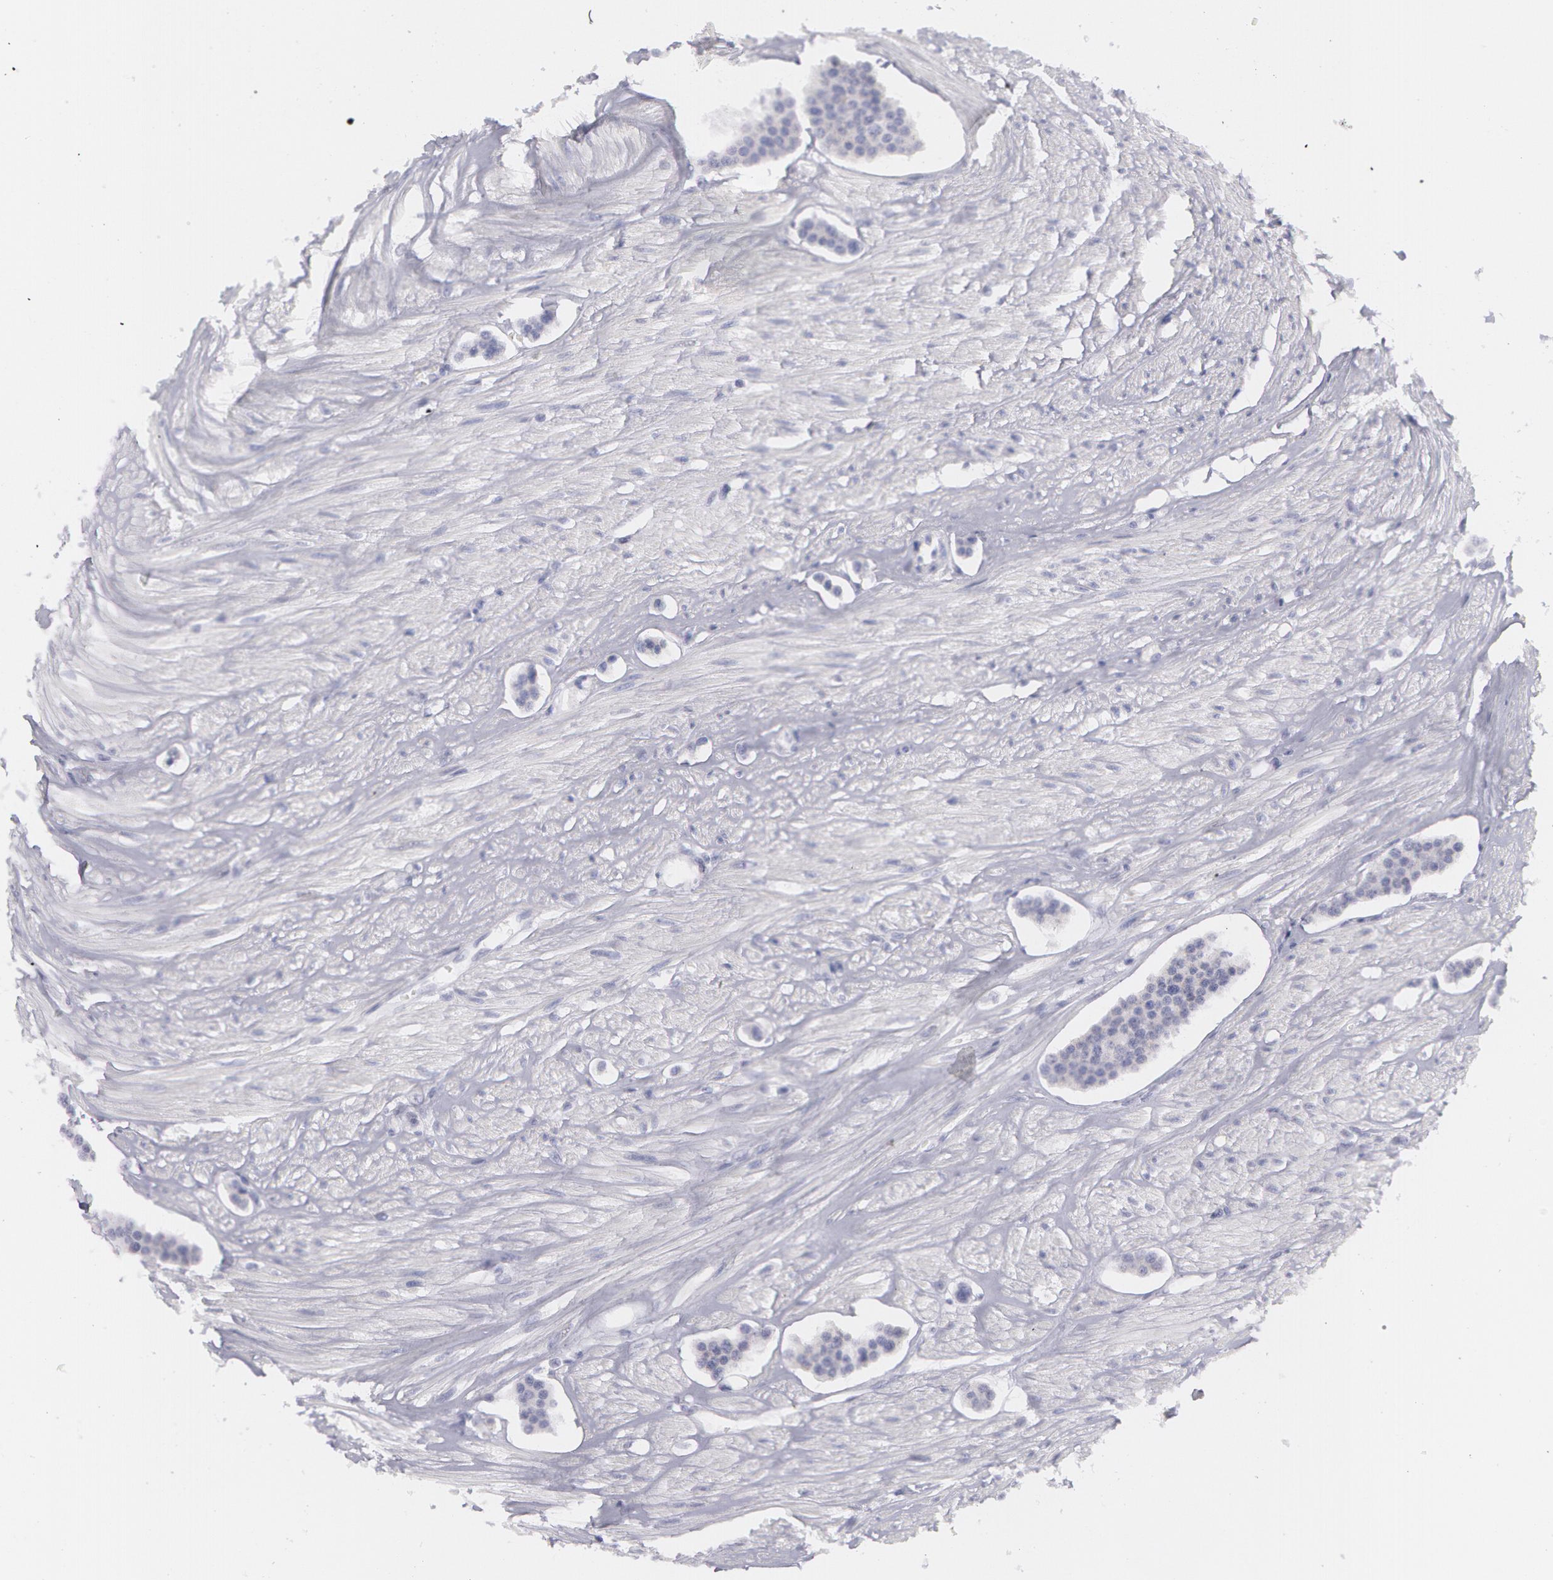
{"staining": {"intensity": "negative", "quantity": "none", "location": "none"}, "tissue": "carcinoid", "cell_type": "Tumor cells", "image_type": "cancer", "snomed": [{"axis": "morphology", "description": "Carcinoid, malignant, NOS"}, {"axis": "topography", "description": "Small intestine"}], "caption": "A micrograph of human carcinoid is negative for staining in tumor cells. Brightfield microscopy of immunohistochemistry (IHC) stained with DAB (3,3'-diaminobenzidine) (brown) and hematoxylin (blue), captured at high magnification.", "gene": "AMACR", "patient": {"sex": "male", "age": 60}}